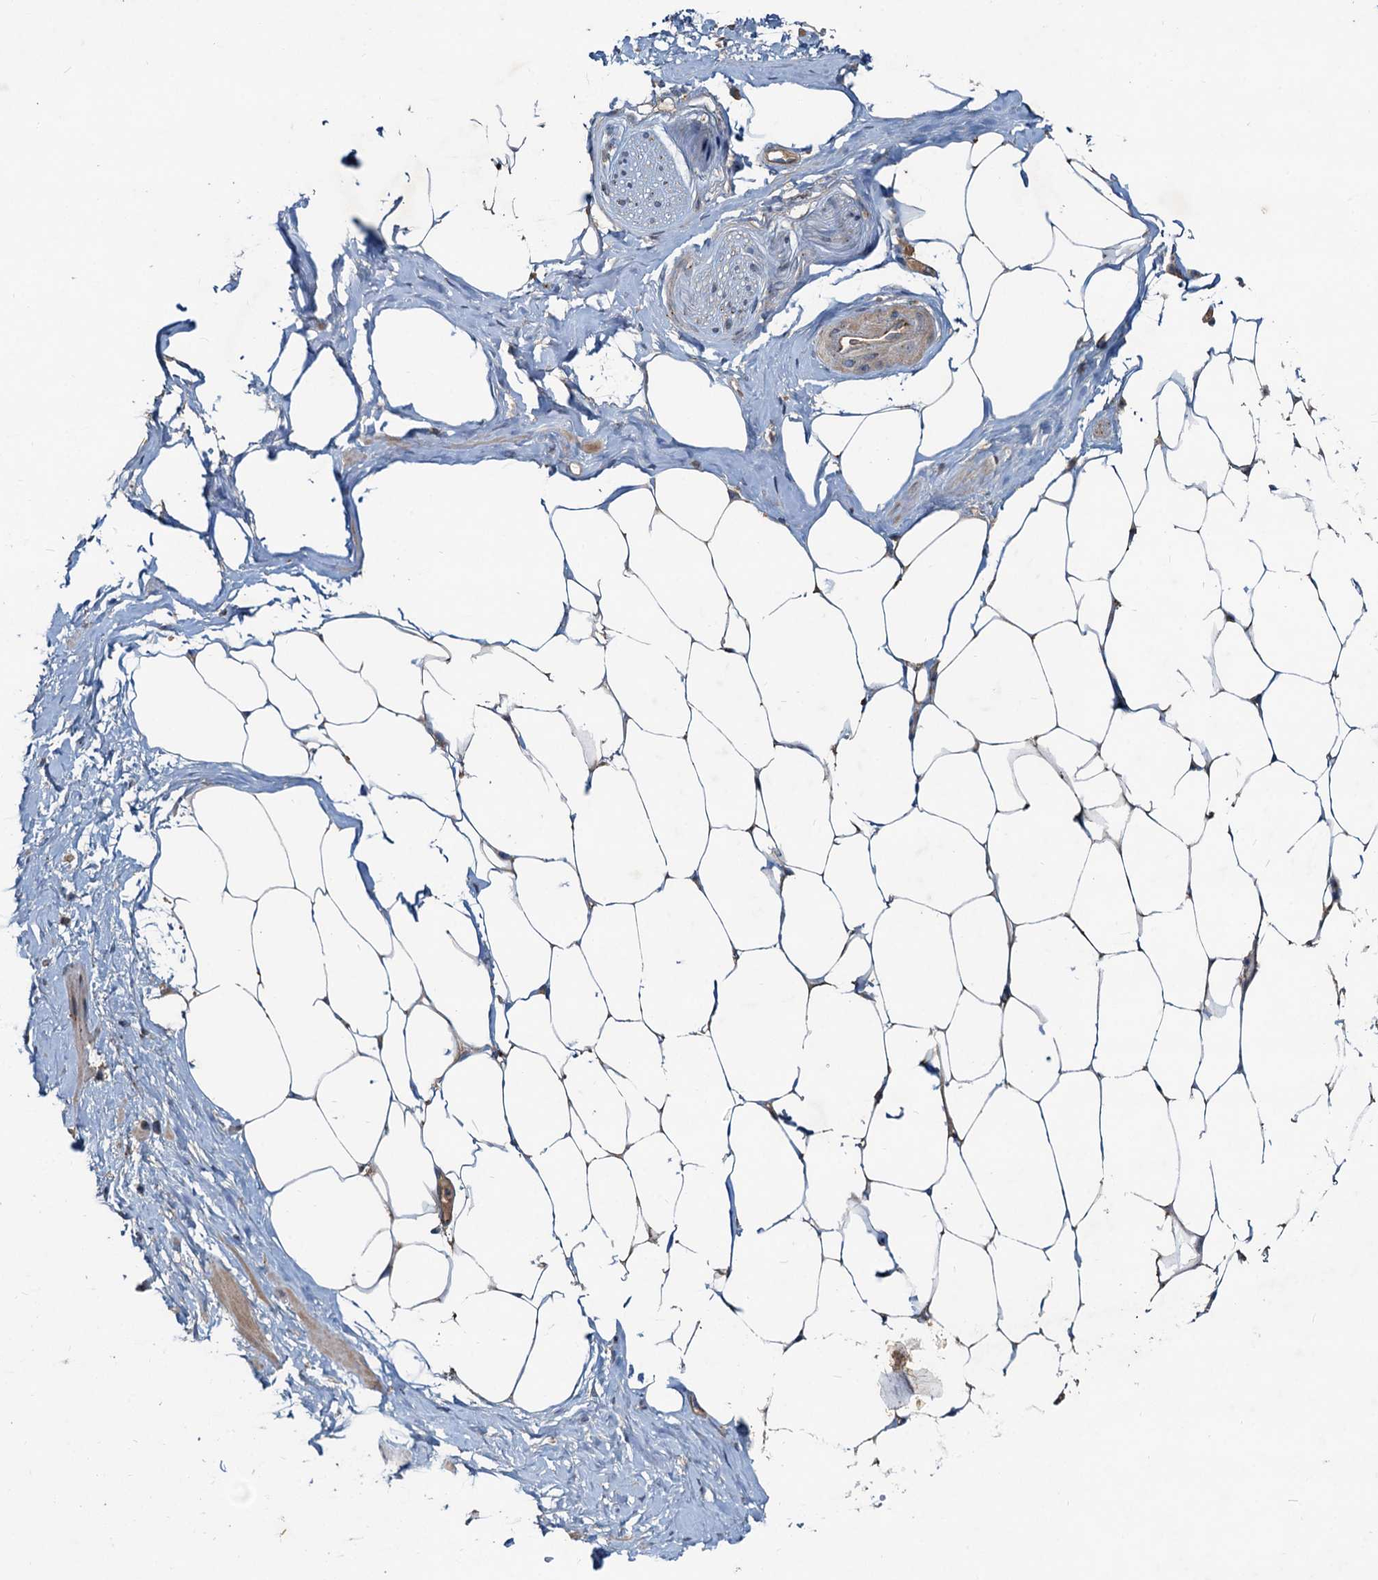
{"staining": {"intensity": "negative", "quantity": "none", "location": "none"}, "tissue": "adipose tissue", "cell_type": "Adipocytes", "image_type": "normal", "snomed": [{"axis": "morphology", "description": "Normal tissue, NOS"}, {"axis": "morphology", "description": "Adenocarcinoma, Low grade"}, {"axis": "topography", "description": "Prostate"}, {"axis": "topography", "description": "Peripheral nerve tissue"}], "caption": "High power microscopy micrograph of an immunohistochemistry micrograph of normal adipose tissue, revealing no significant positivity in adipocytes. (Brightfield microscopy of DAB (3,3'-diaminobenzidine) immunohistochemistry at high magnification).", "gene": "CEP68", "patient": {"sex": "male", "age": 63}}